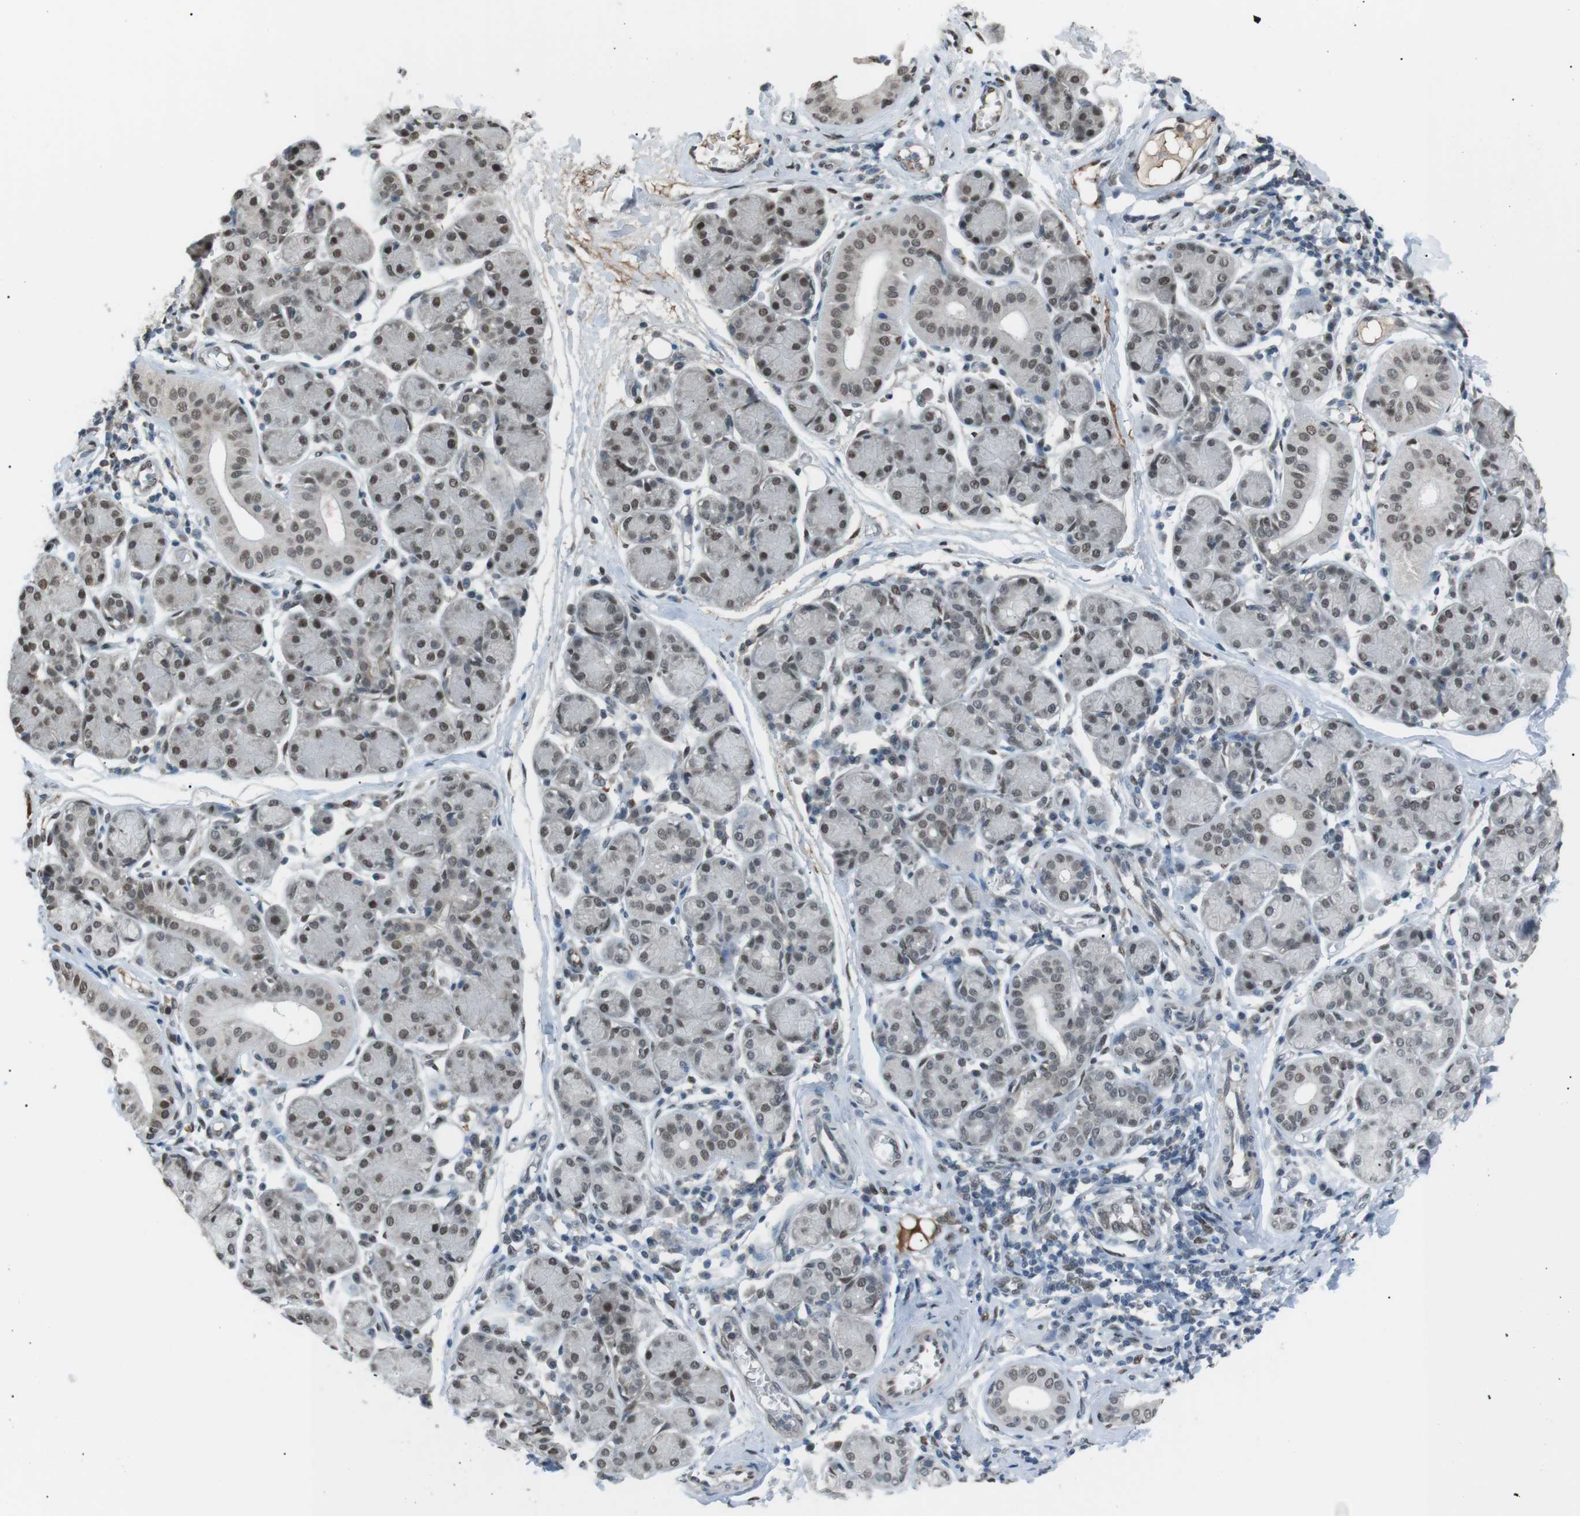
{"staining": {"intensity": "weak", "quantity": "25%-75%", "location": "nuclear"}, "tissue": "salivary gland", "cell_type": "Glandular cells", "image_type": "normal", "snomed": [{"axis": "morphology", "description": "Normal tissue, NOS"}, {"axis": "morphology", "description": "Inflammation, NOS"}, {"axis": "topography", "description": "Lymph node"}, {"axis": "topography", "description": "Salivary gland"}], "caption": "Human salivary gland stained with a brown dye reveals weak nuclear positive positivity in about 25%-75% of glandular cells.", "gene": "SRPK2", "patient": {"sex": "male", "age": 3}}